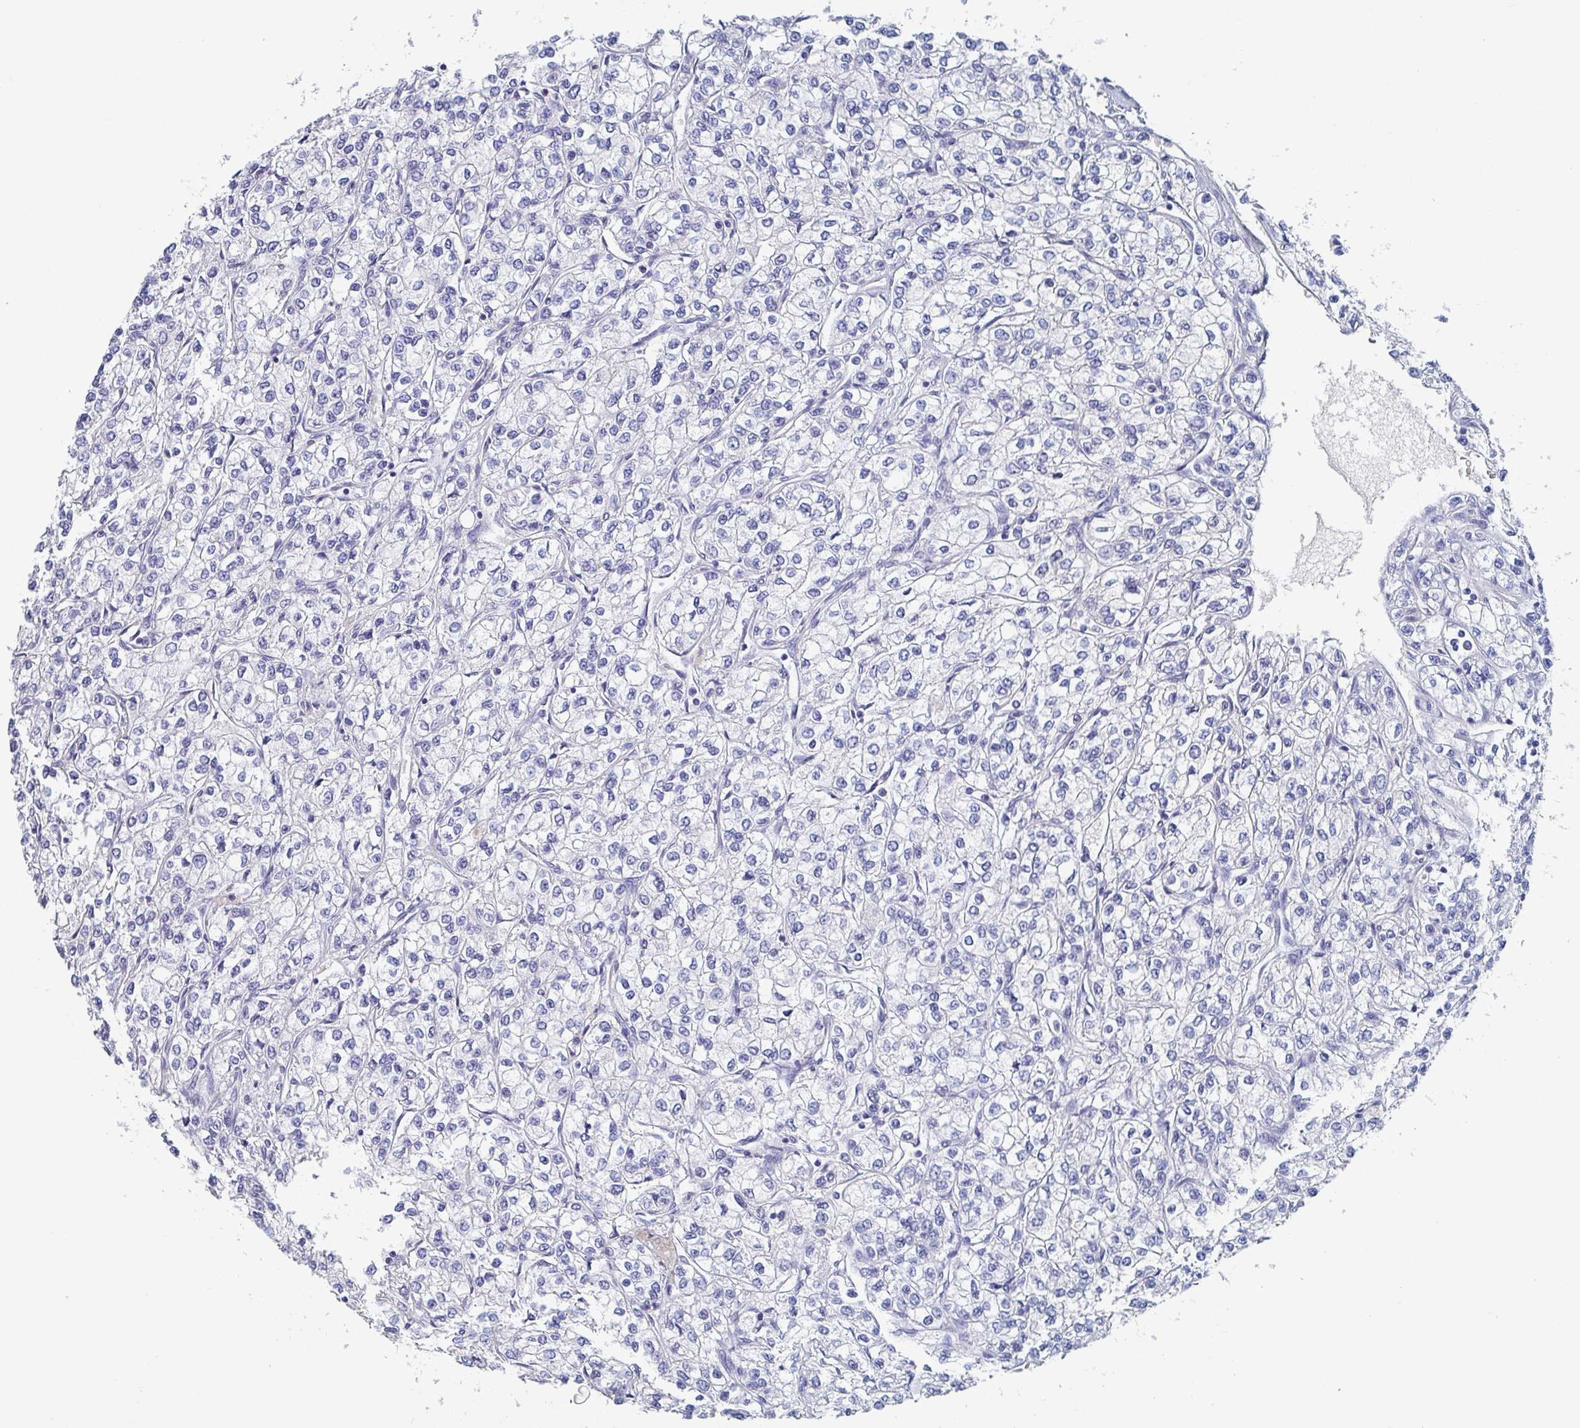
{"staining": {"intensity": "negative", "quantity": "none", "location": "none"}, "tissue": "renal cancer", "cell_type": "Tumor cells", "image_type": "cancer", "snomed": [{"axis": "morphology", "description": "Adenocarcinoma, NOS"}, {"axis": "topography", "description": "Kidney"}], "caption": "An IHC micrograph of renal cancer is shown. There is no staining in tumor cells of renal cancer. Brightfield microscopy of immunohistochemistry (IHC) stained with DAB (3,3'-diaminobenzidine) (brown) and hematoxylin (blue), captured at high magnification.", "gene": "NT5C3B", "patient": {"sex": "male", "age": 80}}